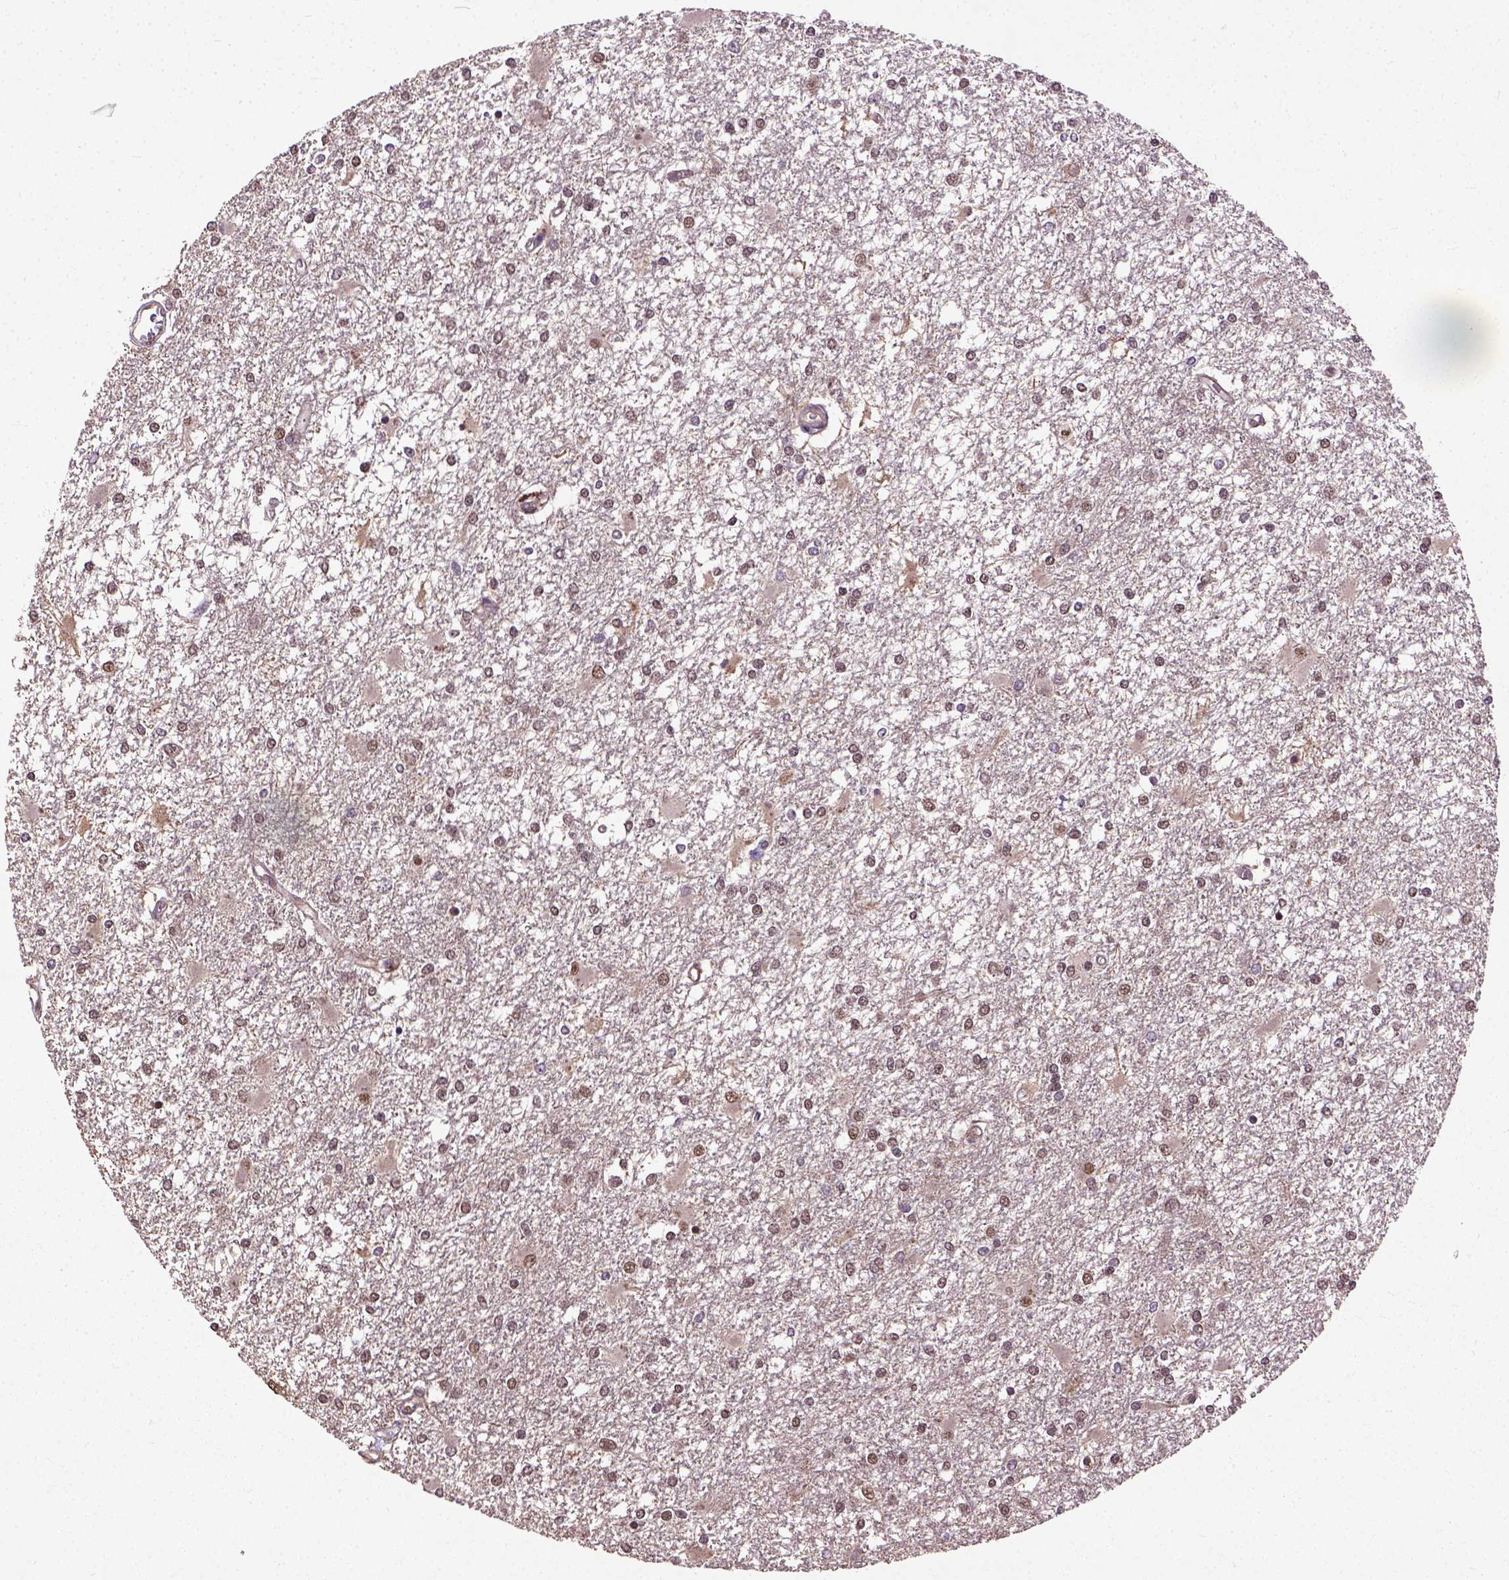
{"staining": {"intensity": "moderate", "quantity": ">75%", "location": "nuclear"}, "tissue": "glioma", "cell_type": "Tumor cells", "image_type": "cancer", "snomed": [{"axis": "morphology", "description": "Glioma, malignant, High grade"}, {"axis": "topography", "description": "Cerebral cortex"}], "caption": "Glioma tissue shows moderate nuclear expression in about >75% of tumor cells, visualized by immunohistochemistry.", "gene": "UBA3", "patient": {"sex": "male", "age": 79}}